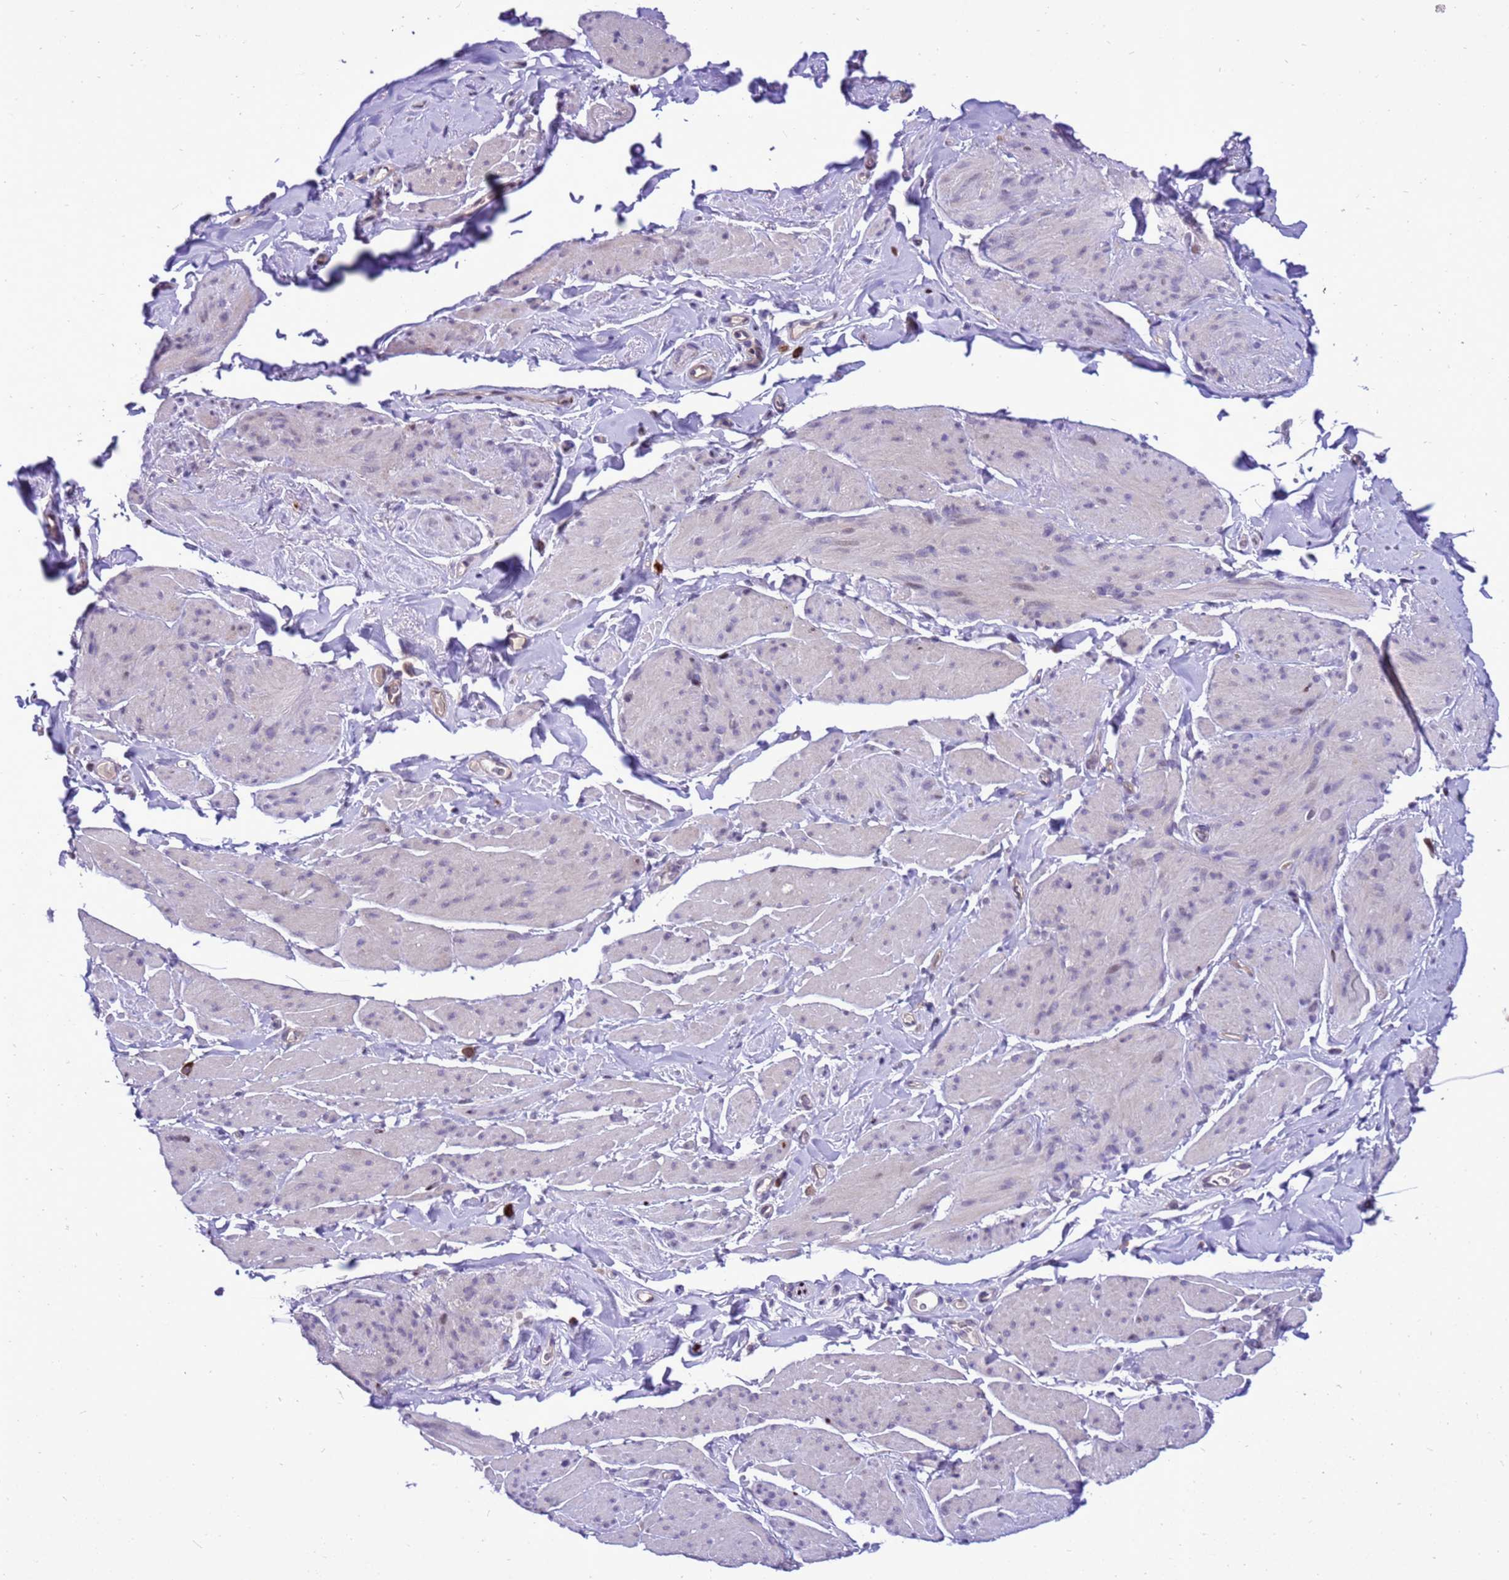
{"staining": {"intensity": "negative", "quantity": "none", "location": "none"}, "tissue": "smooth muscle", "cell_type": "Smooth muscle cells", "image_type": "normal", "snomed": [{"axis": "morphology", "description": "Normal tissue, NOS"}, {"axis": "topography", "description": "Smooth muscle"}, {"axis": "topography", "description": "Peripheral nerve tissue"}], "caption": "Immunohistochemical staining of unremarkable smooth muscle demonstrates no significant positivity in smooth muscle cells. The staining was performed using DAB to visualize the protein expression in brown, while the nuclei were stained in blue with hematoxylin (Magnification: 20x).", "gene": "RASD1", "patient": {"sex": "male", "age": 69}}